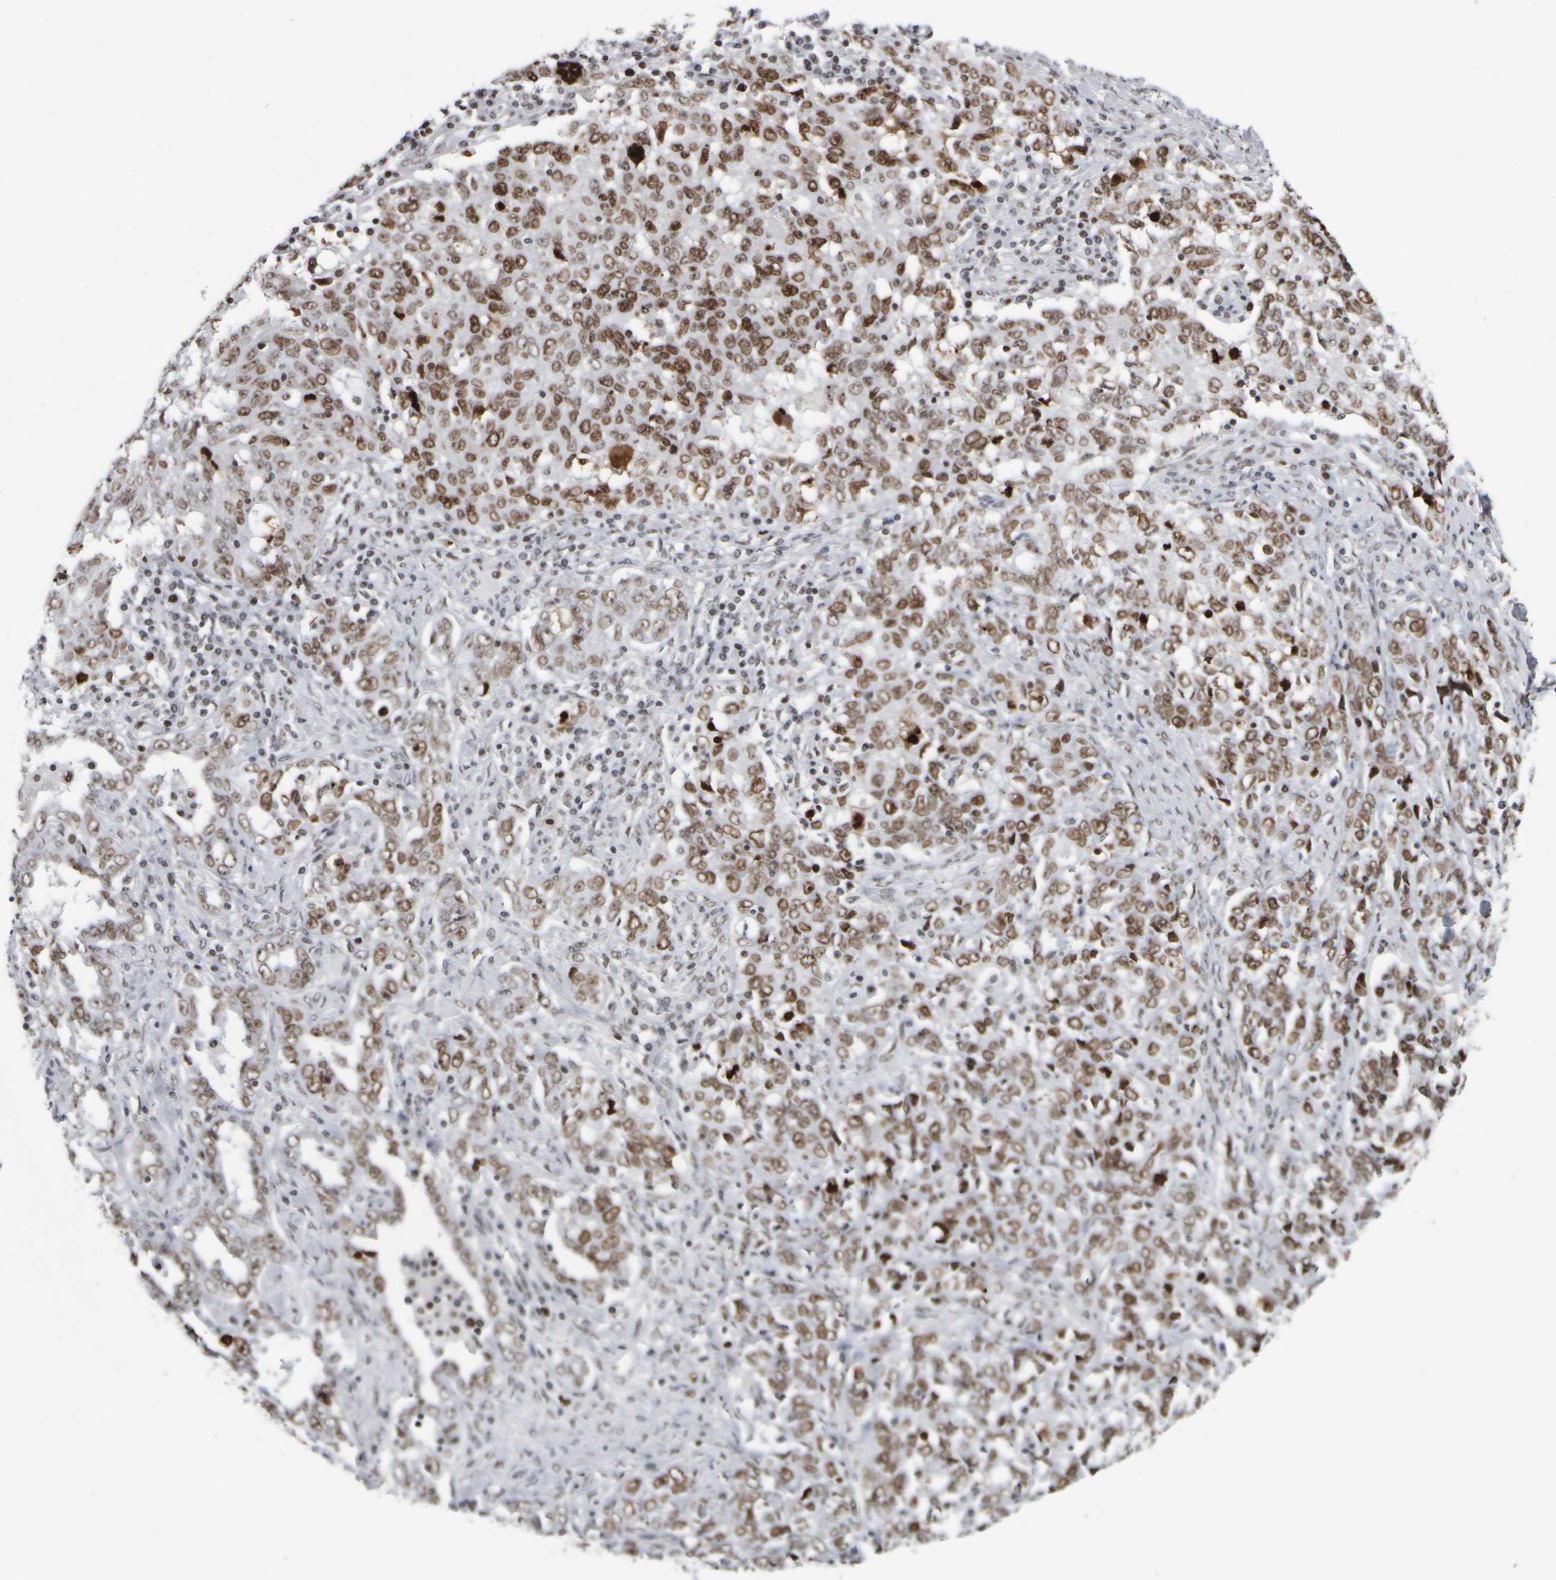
{"staining": {"intensity": "moderate", "quantity": ">75%", "location": "nuclear"}, "tissue": "ovarian cancer", "cell_type": "Tumor cells", "image_type": "cancer", "snomed": [{"axis": "morphology", "description": "Carcinoma, endometroid"}, {"axis": "topography", "description": "Ovary"}], "caption": "A brown stain shows moderate nuclear staining of a protein in ovarian cancer (endometroid carcinoma) tumor cells.", "gene": "TOP2B", "patient": {"sex": "female", "age": 62}}